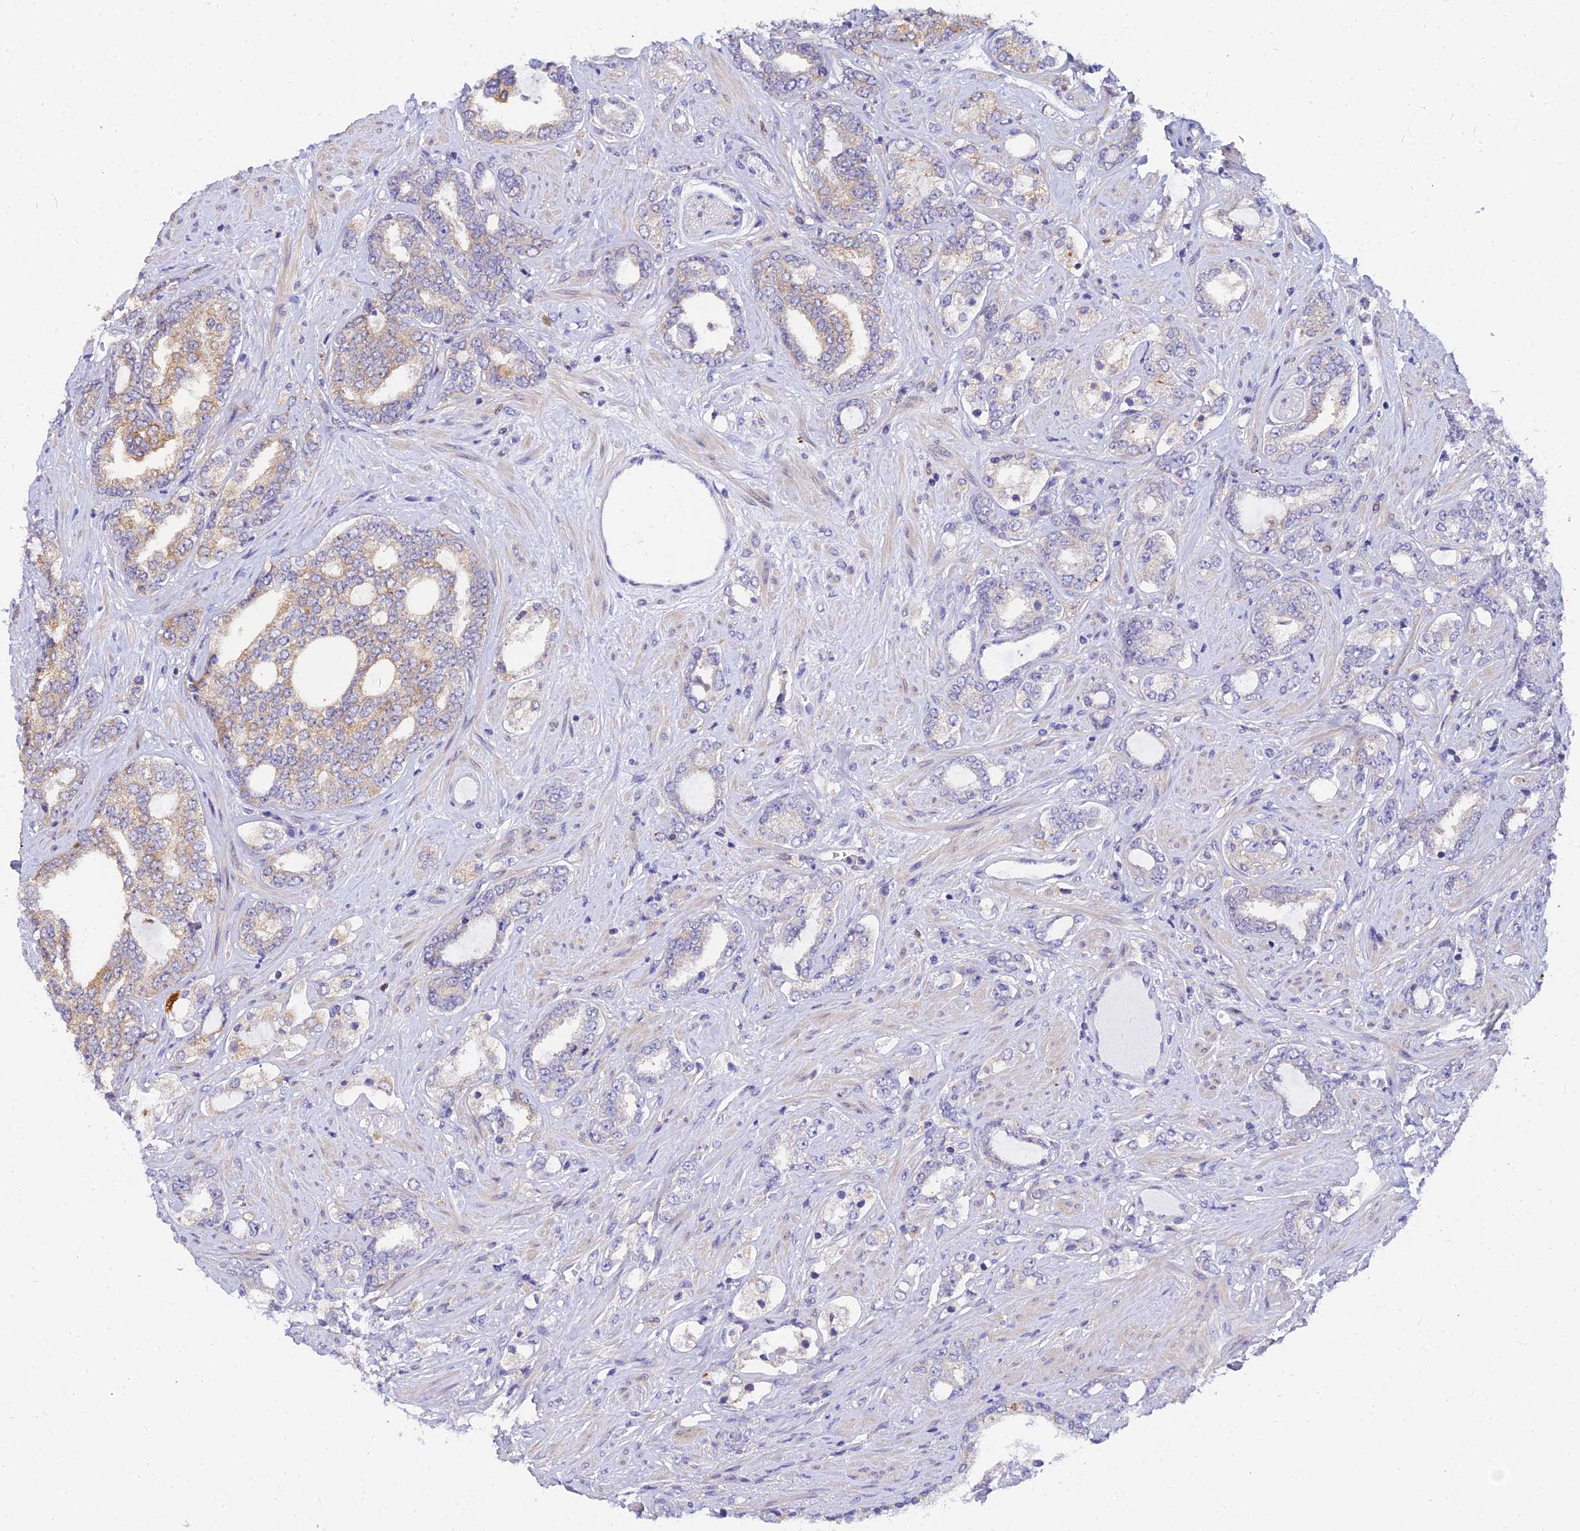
{"staining": {"intensity": "weak", "quantity": "25%-75%", "location": "cytoplasmic/membranous"}, "tissue": "prostate cancer", "cell_type": "Tumor cells", "image_type": "cancer", "snomed": [{"axis": "morphology", "description": "Adenocarcinoma, High grade"}, {"axis": "topography", "description": "Prostate"}], "caption": "Prostate cancer stained with immunohistochemistry (IHC) displays weak cytoplasmic/membranous staining in approximately 25%-75% of tumor cells.", "gene": "ARL8B", "patient": {"sex": "male", "age": 64}}